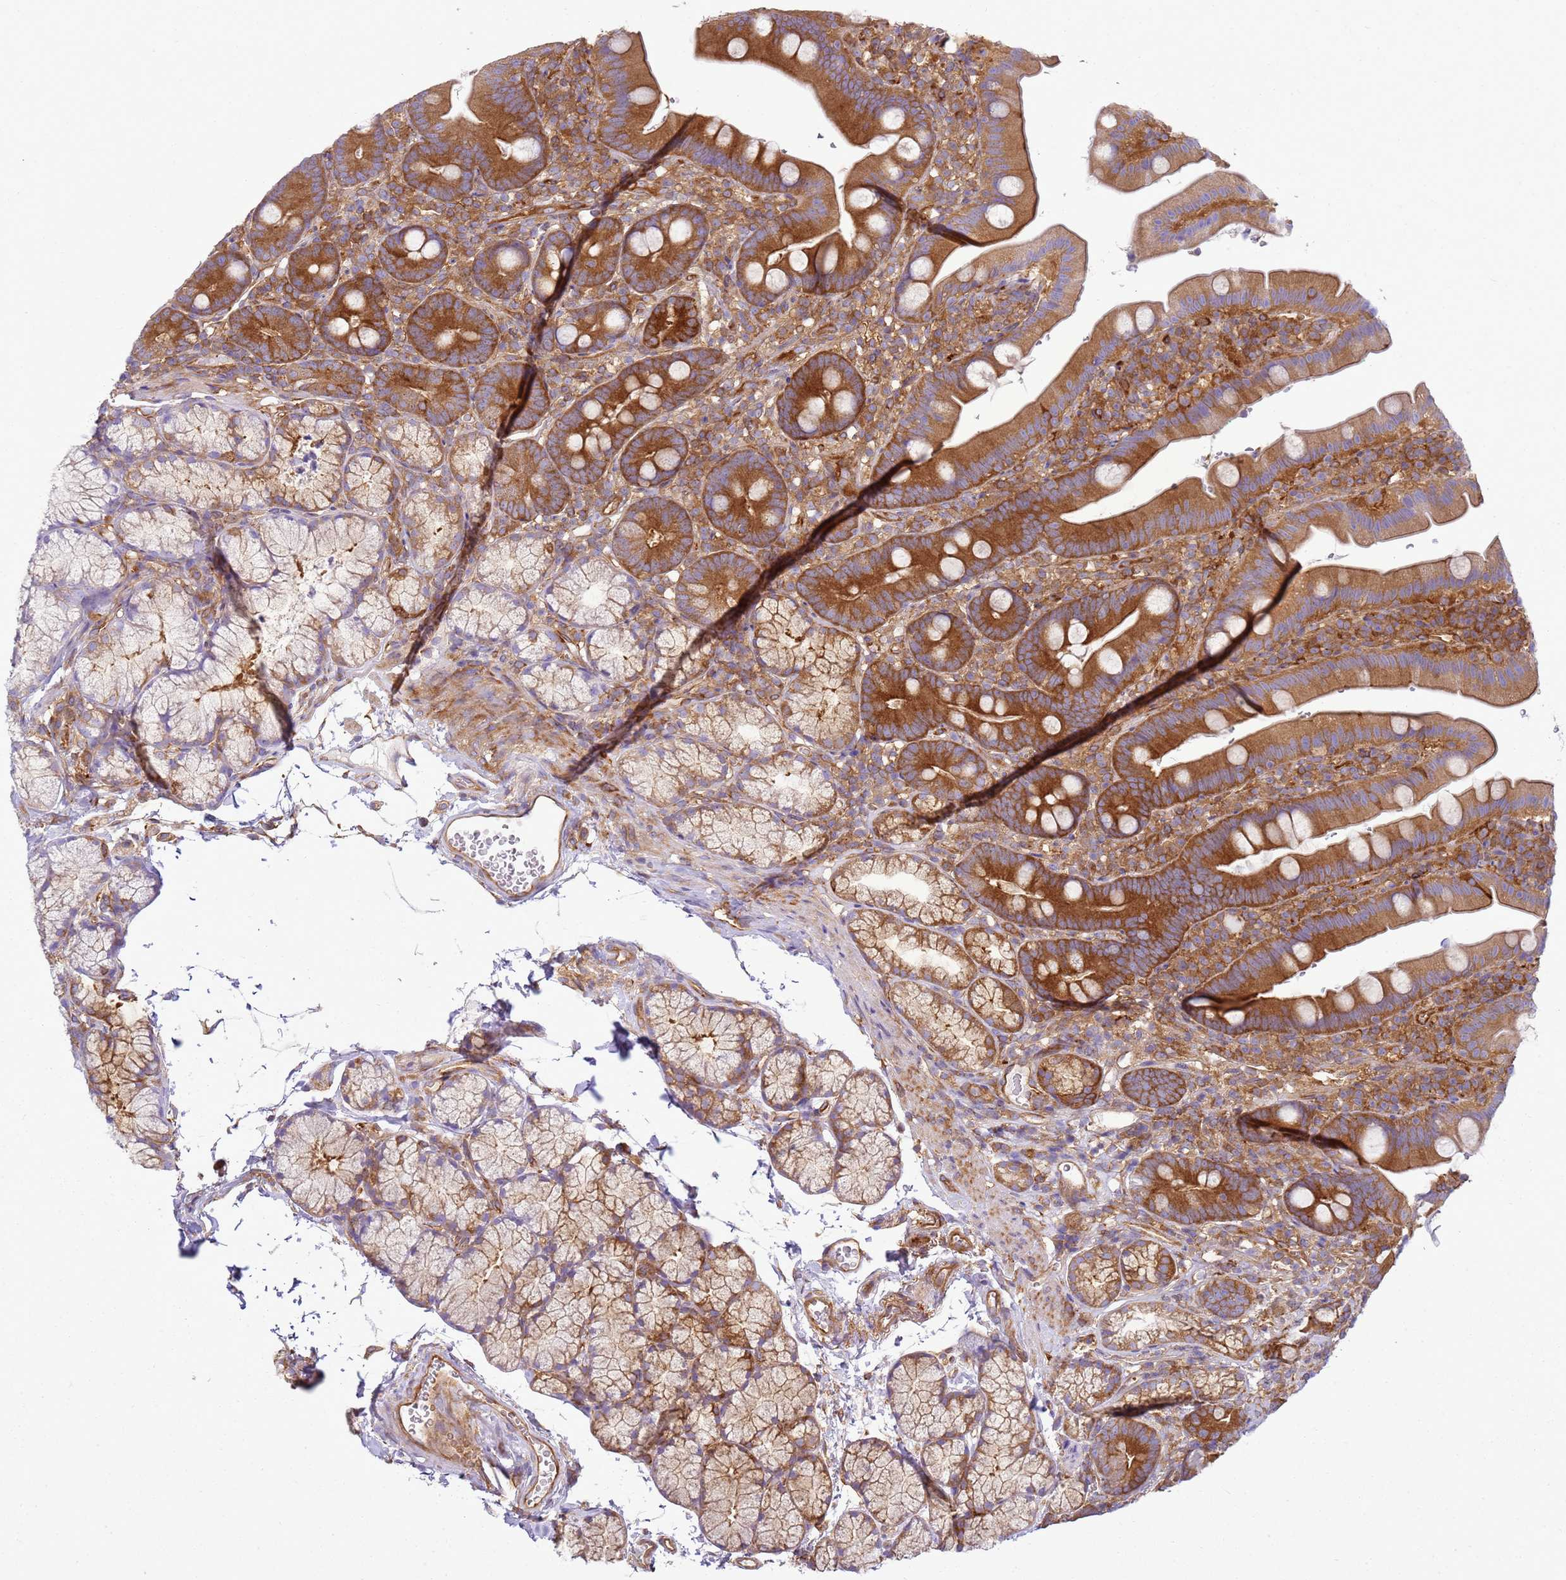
{"staining": {"intensity": "strong", "quantity": ">75%", "location": "cytoplasmic/membranous"}, "tissue": "duodenum", "cell_type": "Glandular cells", "image_type": "normal", "snomed": [{"axis": "morphology", "description": "Normal tissue, NOS"}, {"axis": "topography", "description": "Duodenum"}], "caption": "This is an image of IHC staining of benign duodenum, which shows strong expression in the cytoplasmic/membranous of glandular cells.", "gene": "SNX21", "patient": {"sex": "female", "age": 67}}